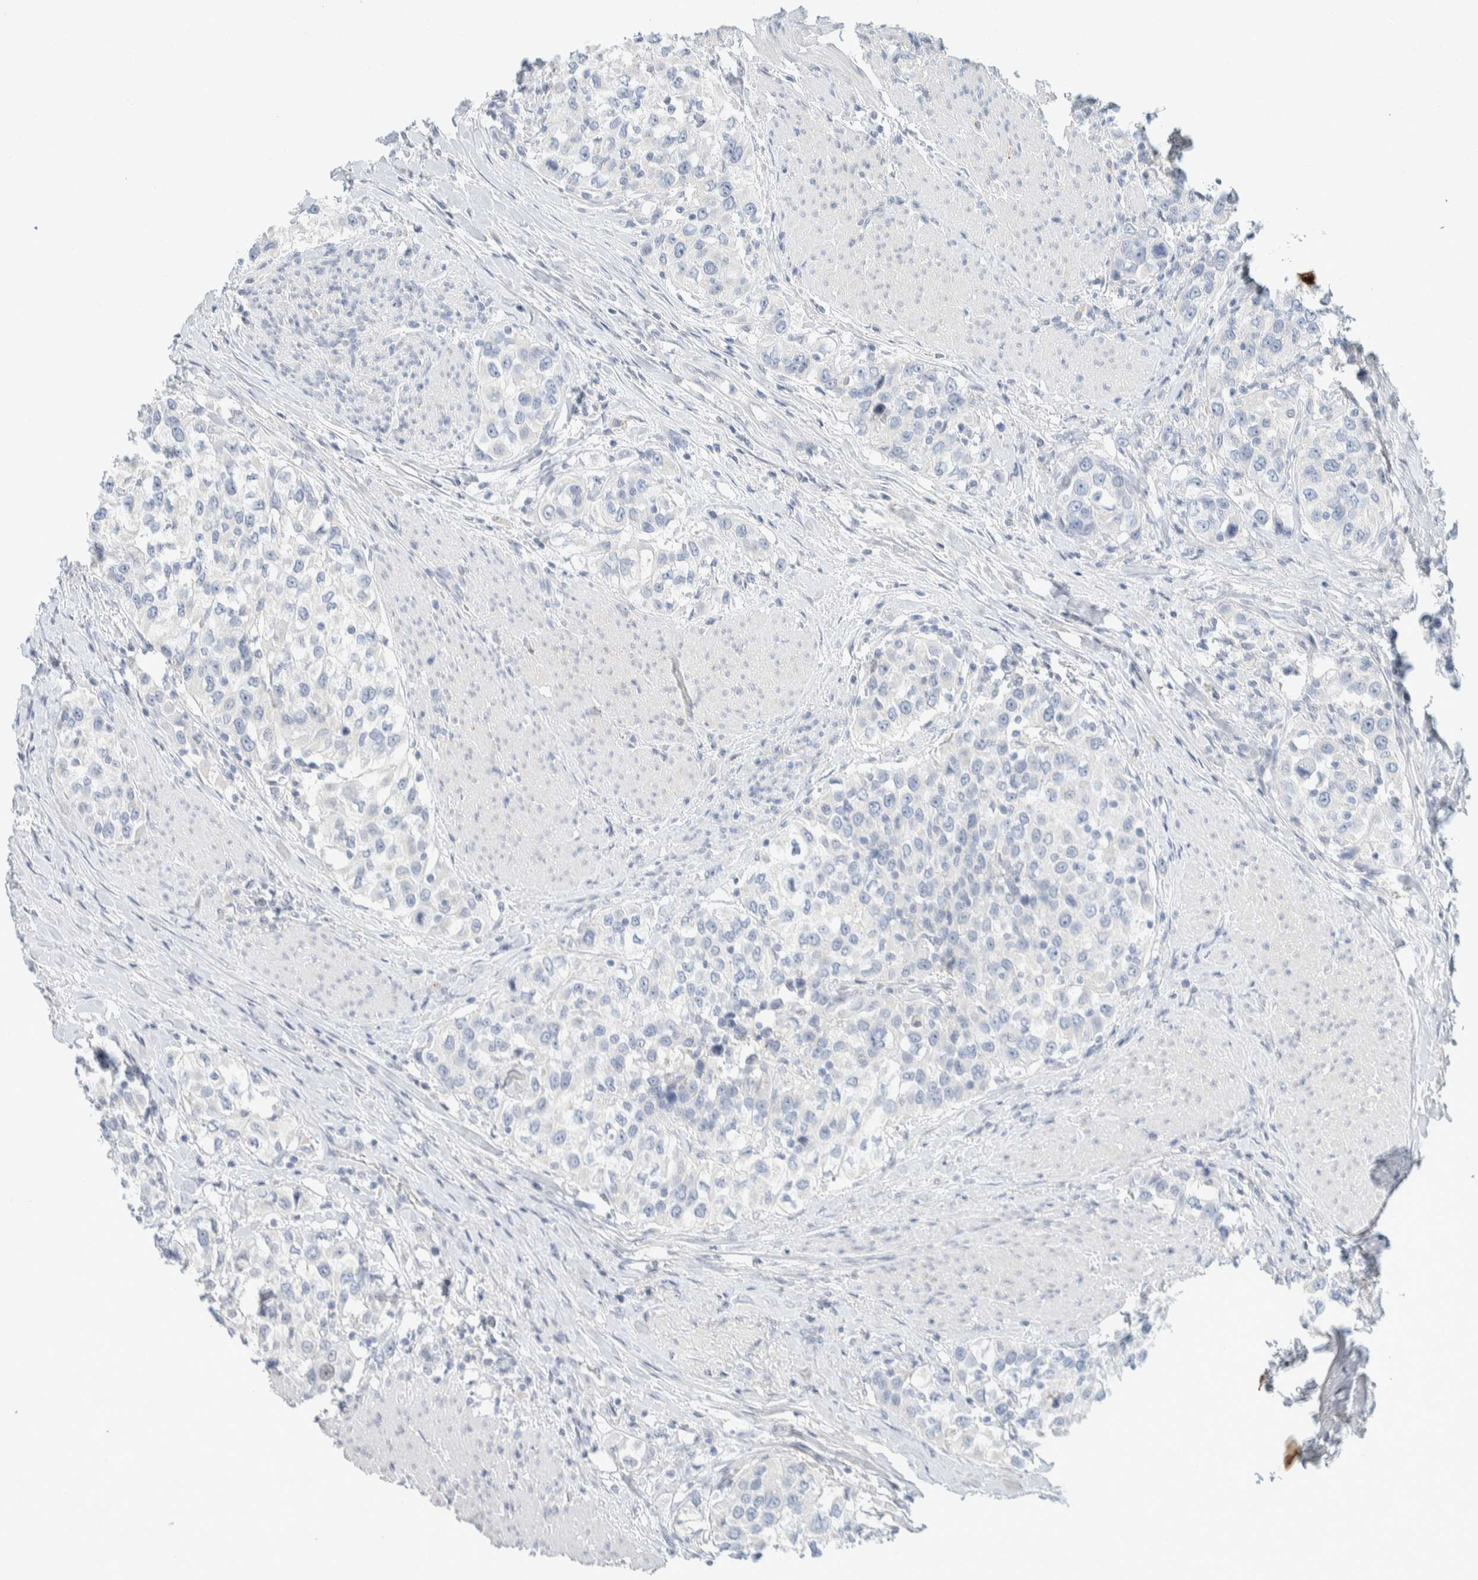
{"staining": {"intensity": "negative", "quantity": "none", "location": "none"}, "tissue": "urothelial cancer", "cell_type": "Tumor cells", "image_type": "cancer", "snomed": [{"axis": "morphology", "description": "Urothelial carcinoma, High grade"}, {"axis": "topography", "description": "Urinary bladder"}], "caption": "The immunohistochemistry (IHC) histopathology image has no significant expression in tumor cells of urothelial cancer tissue.", "gene": "ALOX12B", "patient": {"sex": "female", "age": 80}}